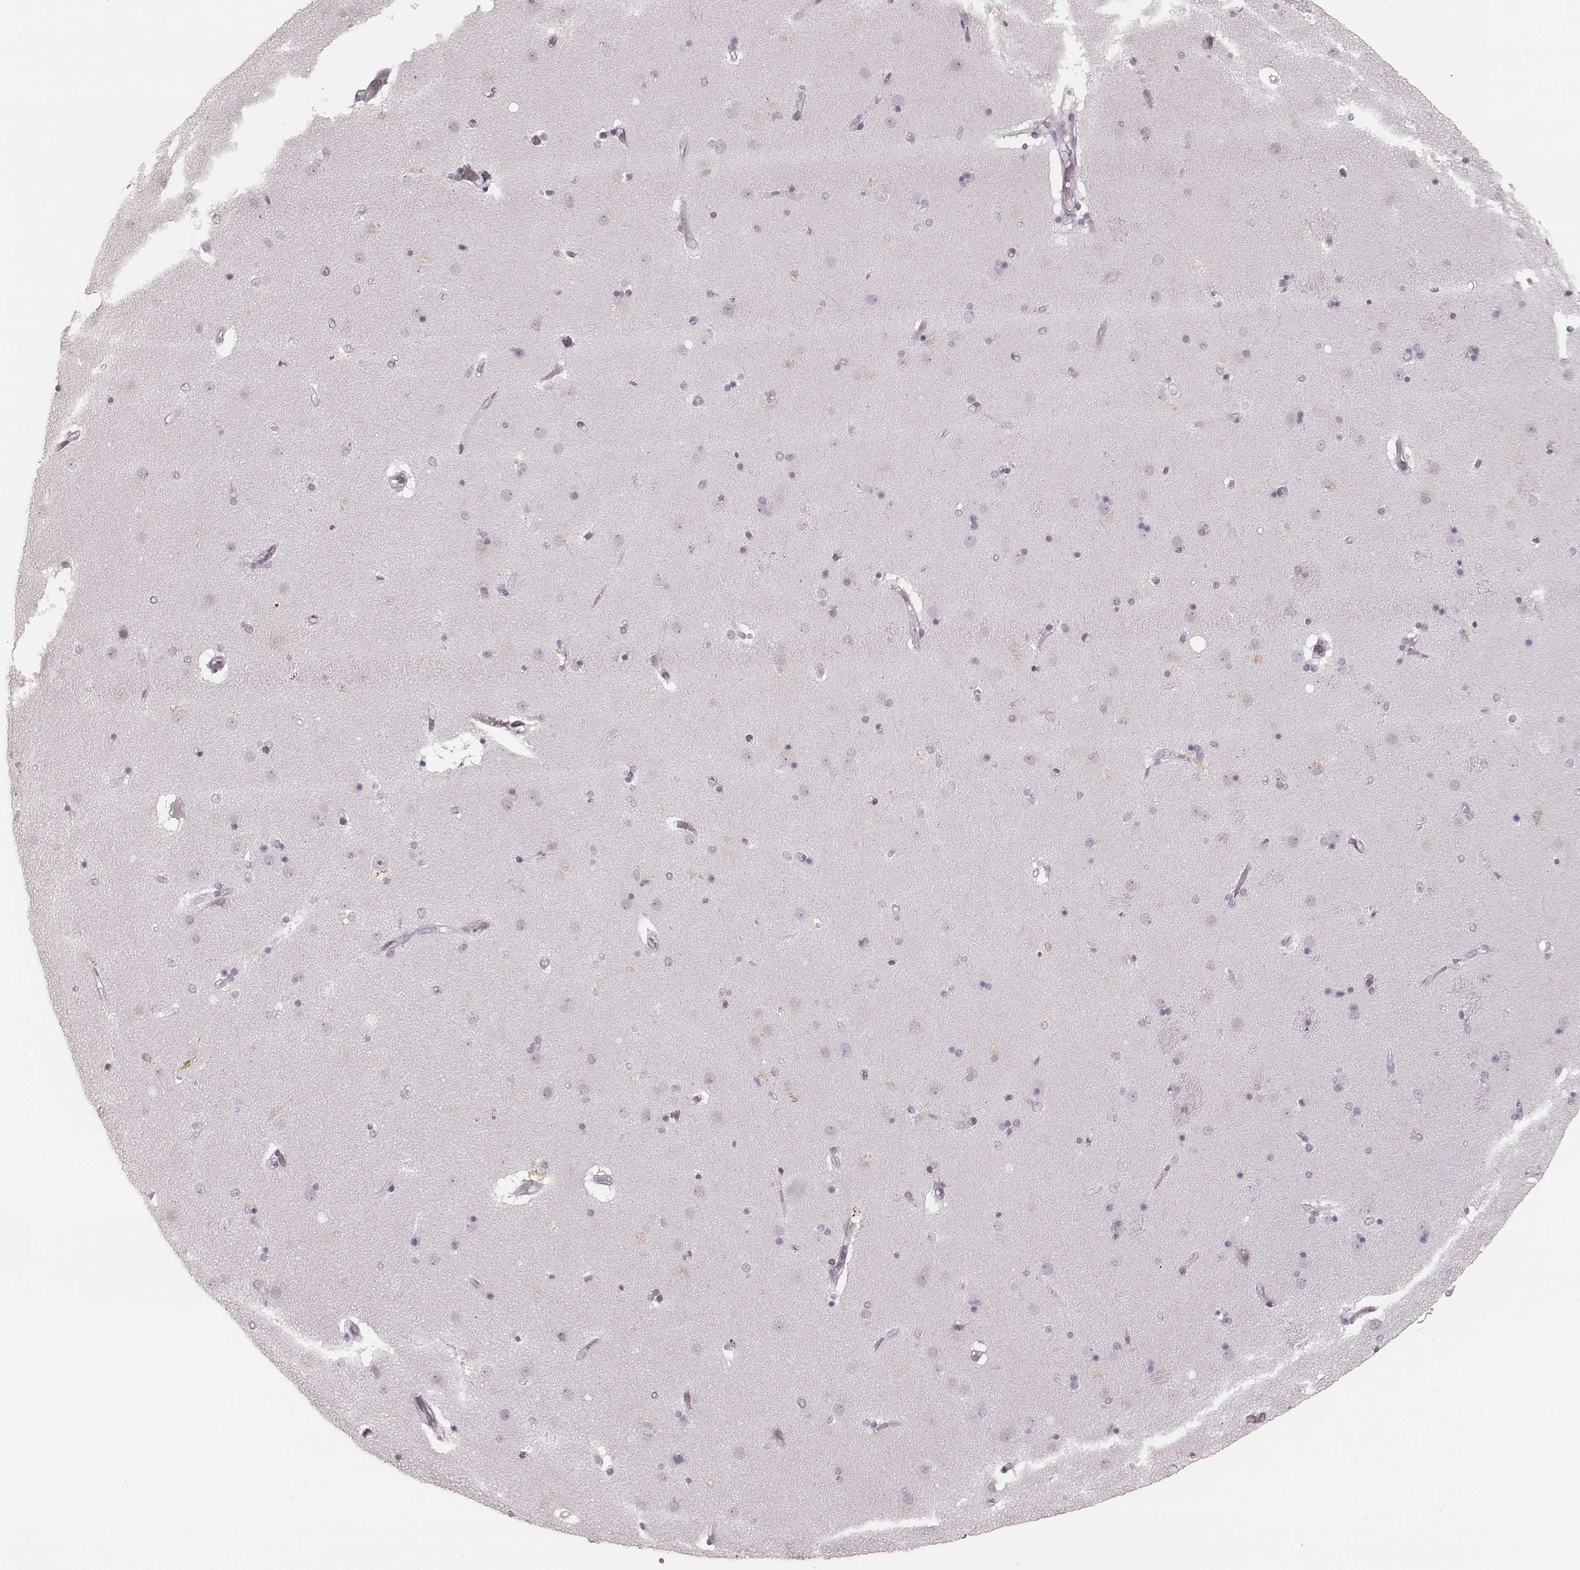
{"staining": {"intensity": "negative", "quantity": "none", "location": "none"}, "tissue": "caudate", "cell_type": "Glial cells", "image_type": "normal", "snomed": [{"axis": "morphology", "description": "Normal tissue, NOS"}, {"axis": "topography", "description": "Lateral ventricle wall"}], "caption": "Glial cells are negative for brown protein staining in benign caudate.", "gene": "KRT74", "patient": {"sex": "female", "age": 71}}